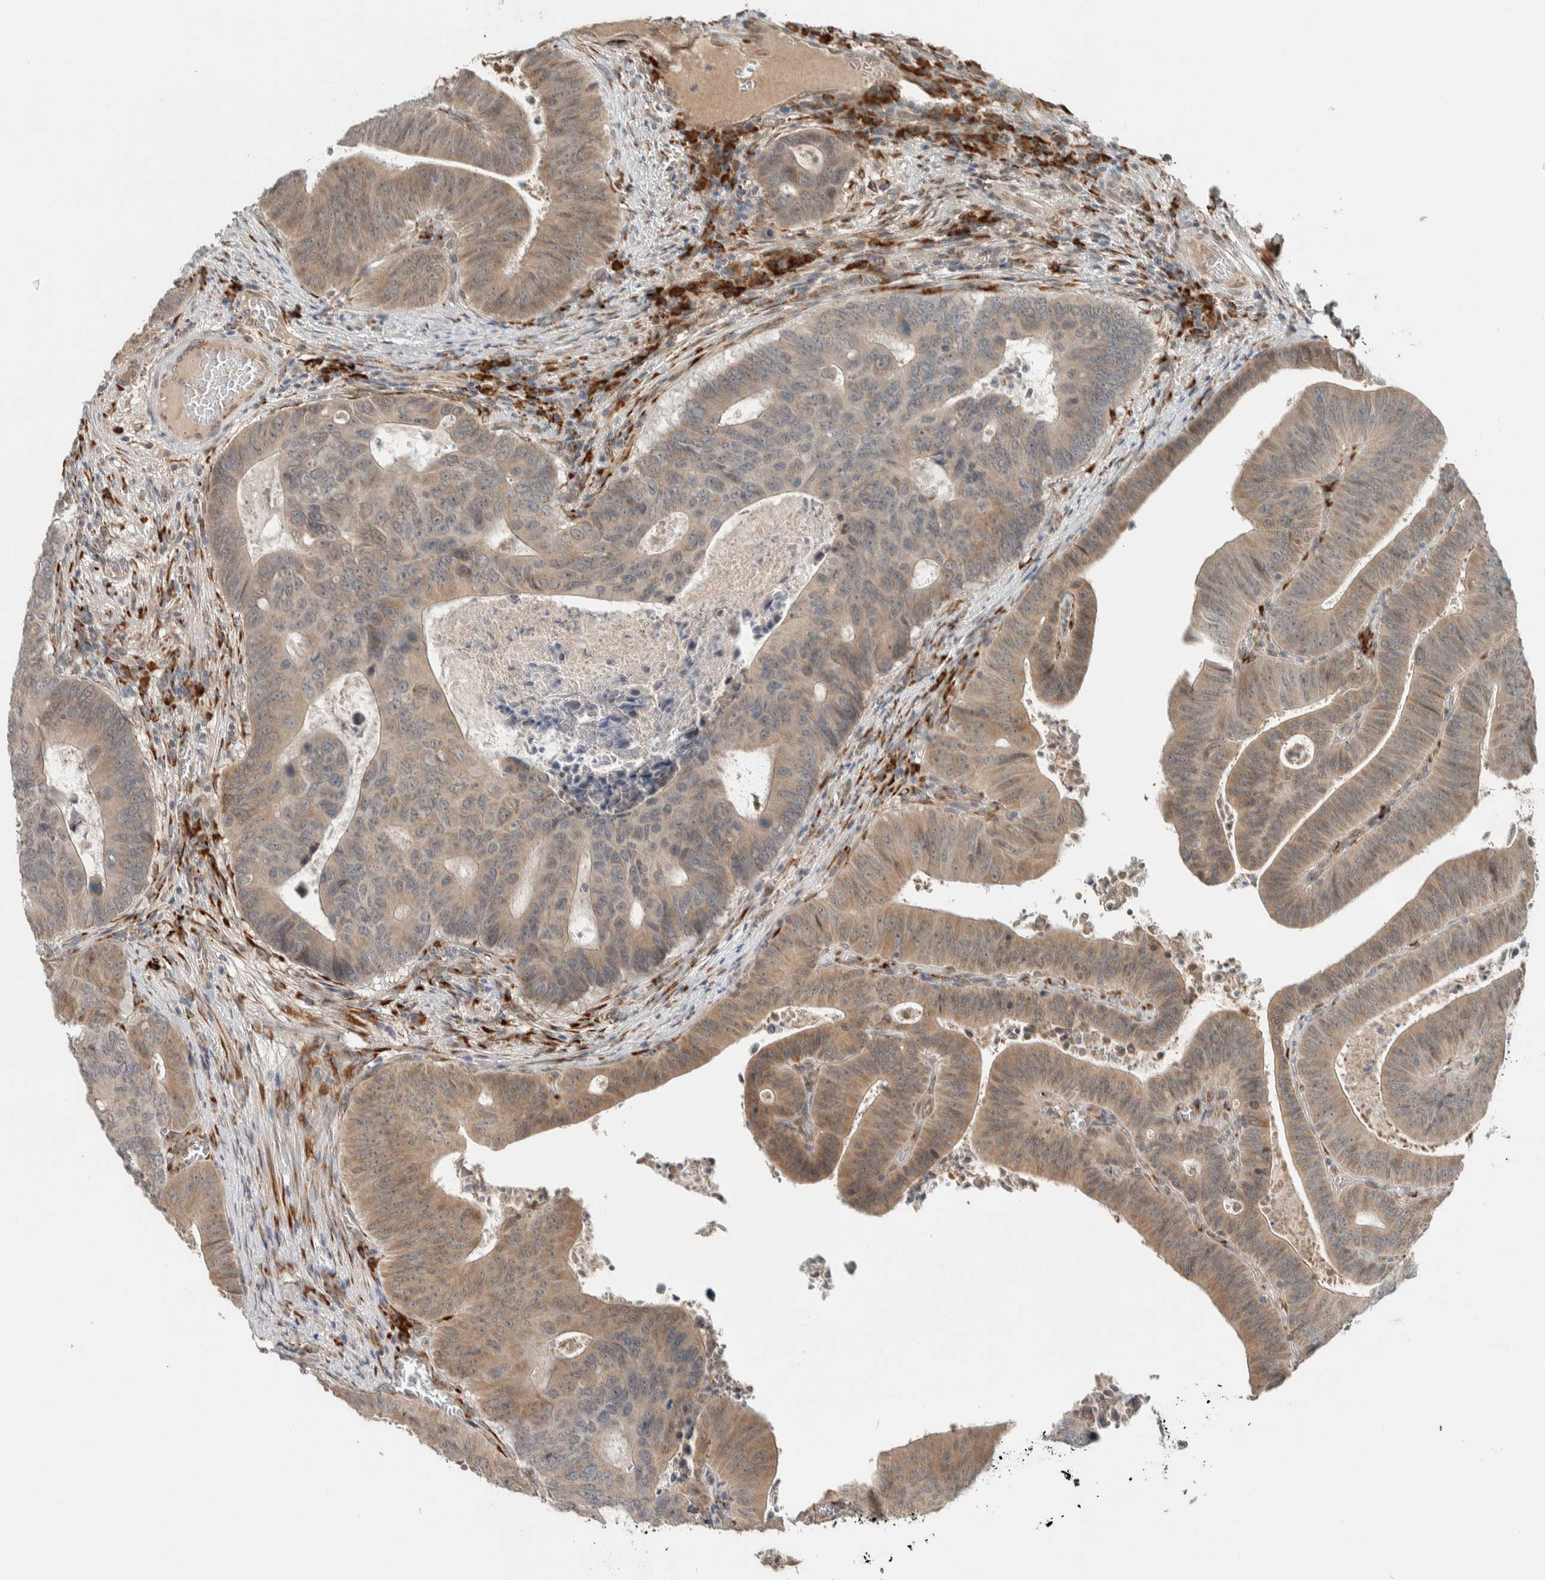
{"staining": {"intensity": "weak", "quantity": ">75%", "location": "cytoplasmic/membranous"}, "tissue": "colorectal cancer", "cell_type": "Tumor cells", "image_type": "cancer", "snomed": [{"axis": "morphology", "description": "Adenocarcinoma, NOS"}, {"axis": "topography", "description": "Colon"}], "caption": "Protein expression analysis of human colorectal adenocarcinoma reveals weak cytoplasmic/membranous staining in about >75% of tumor cells.", "gene": "CTBP2", "patient": {"sex": "male", "age": 87}}